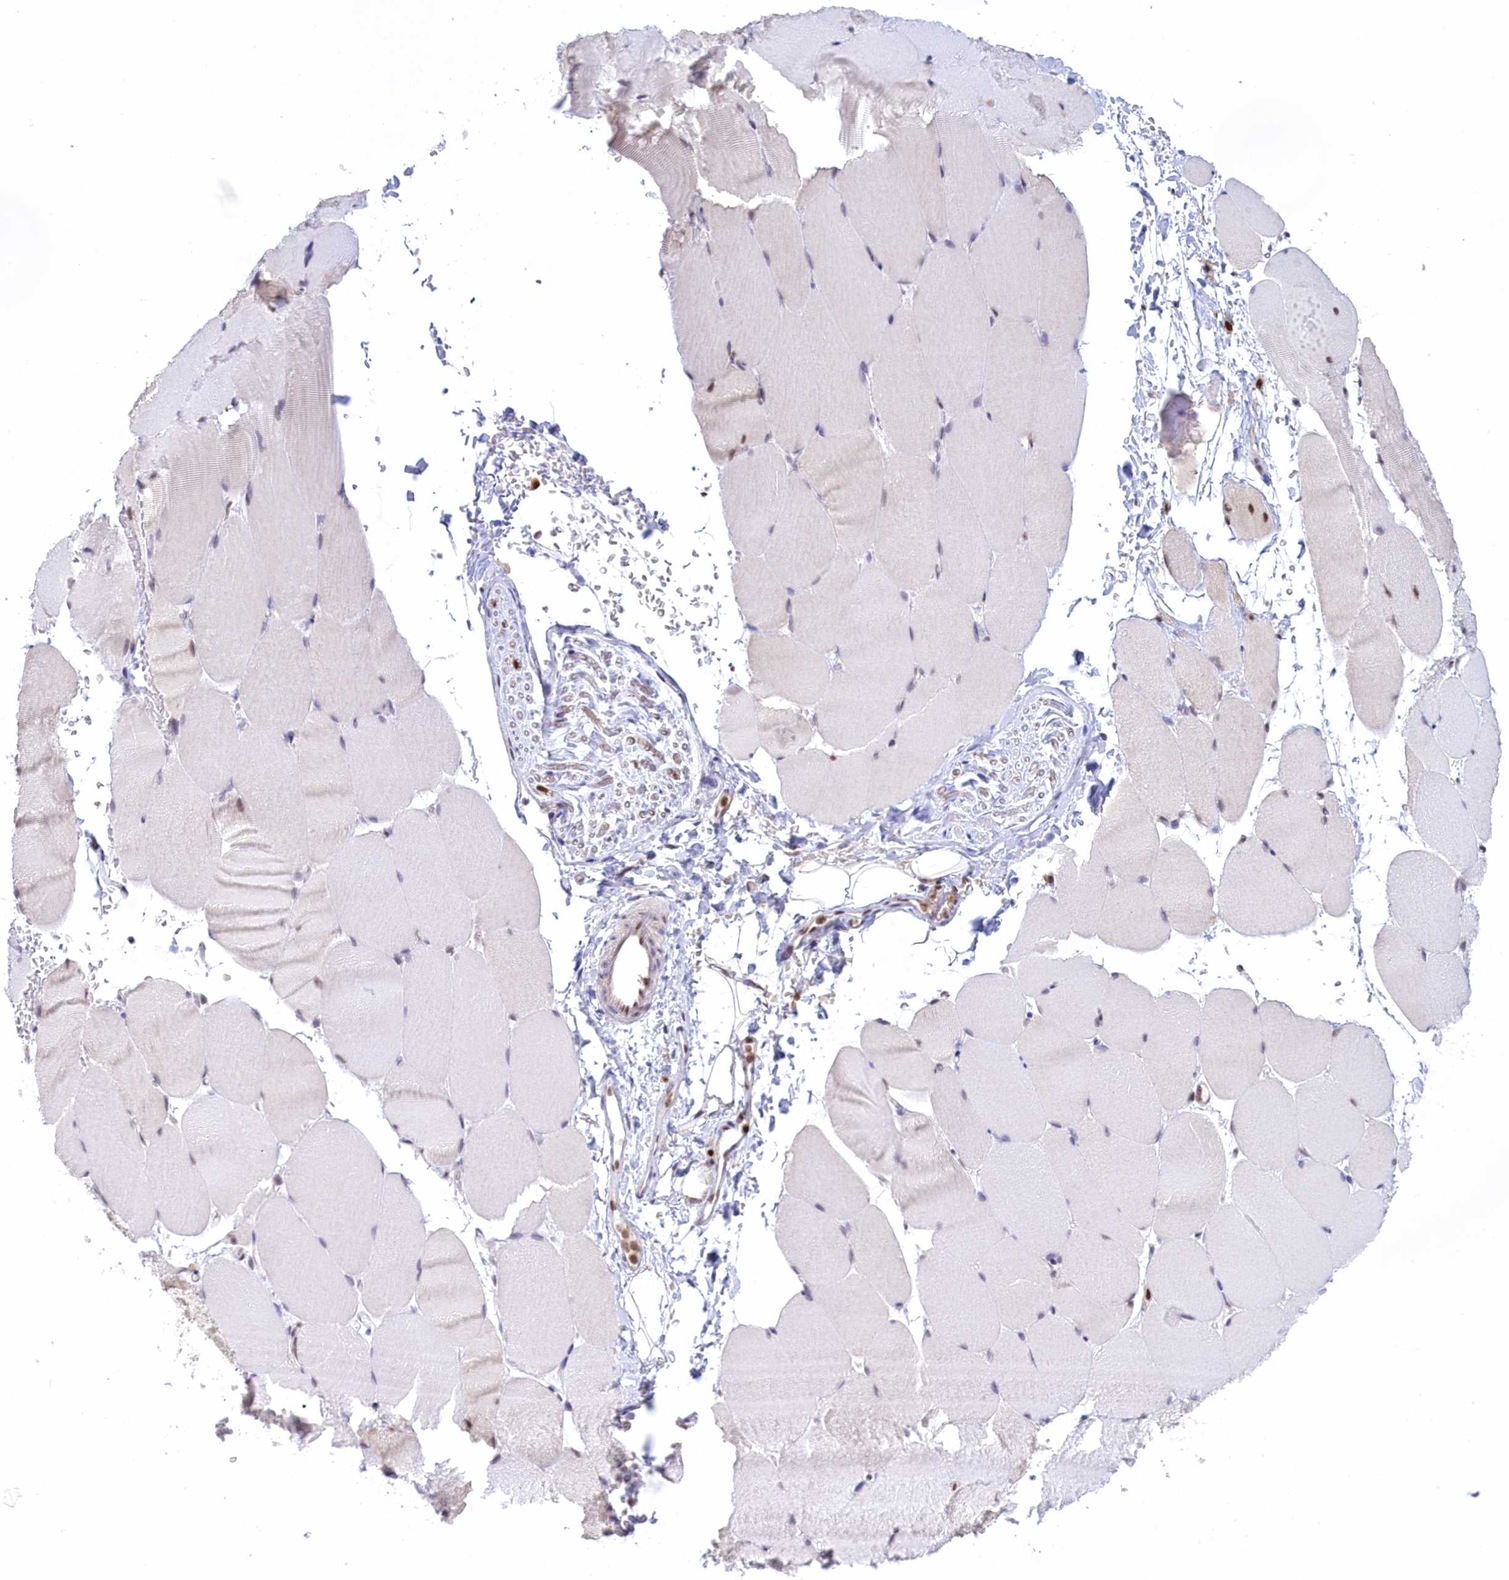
{"staining": {"intensity": "negative", "quantity": "none", "location": "none"}, "tissue": "skeletal muscle", "cell_type": "Myocytes", "image_type": "normal", "snomed": [{"axis": "morphology", "description": "Normal tissue, NOS"}, {"axis": "topography", "description": "Skeletal muscle"}, {"axis": "topography", "description": "Parathyroid gland"}], "caption": "IHC of unremarkable skeletal muscle shows no staining in myocytes.", "gene": "IZUMO2", "patient": {"sex": "female", "age": 37}}